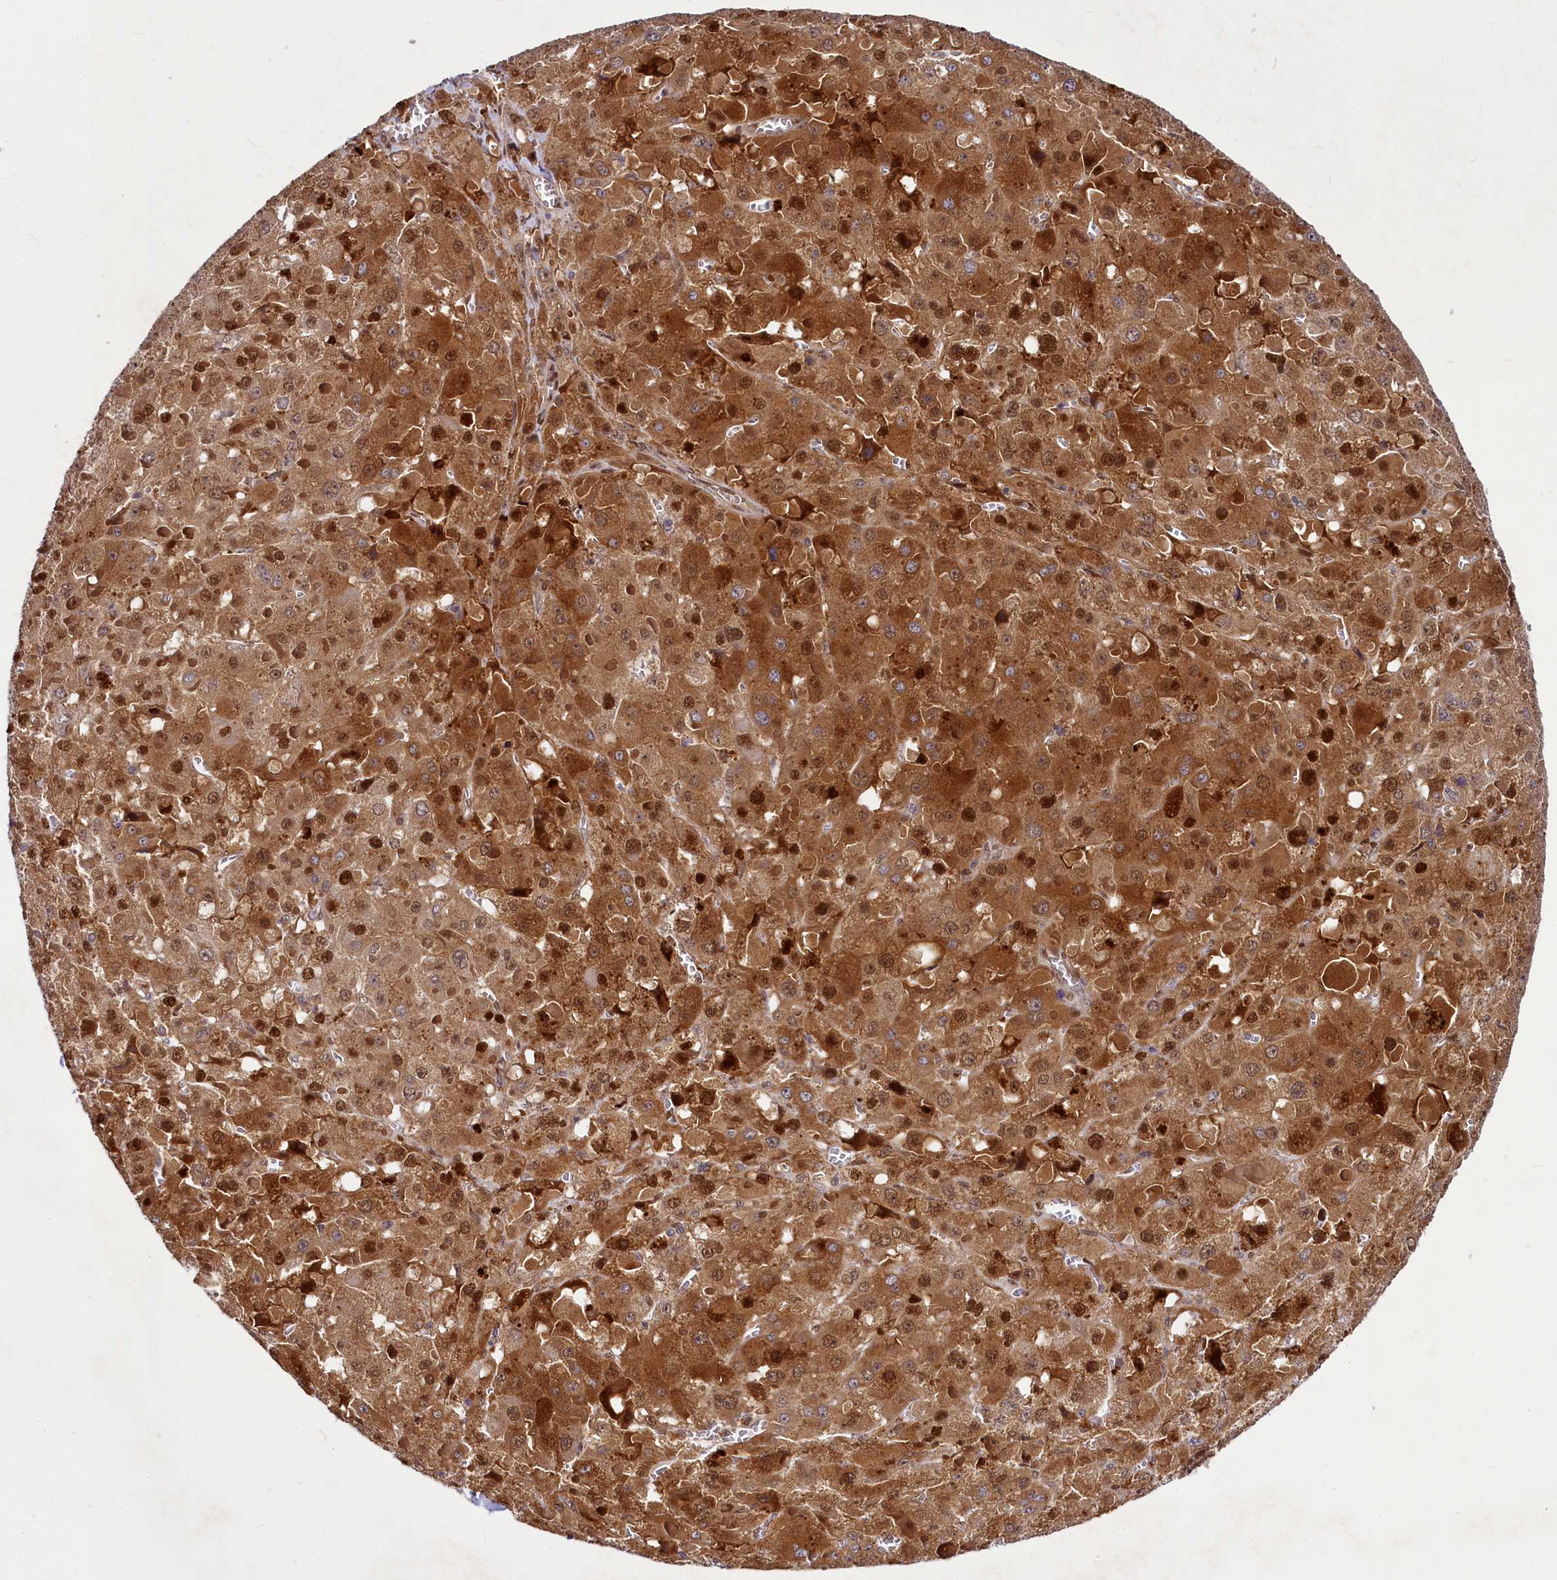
{"staining": {"intensity": "strong", "quantity": ">75%", "location": "cytoplasmic/membranous,nuclear"}, "tissue": "liver cancer", "cell_type": "Tumor cells", "image_type": "cancer", "snomed": [{"axis": "morphology", "description": "Carcinoma, Hepatocellular, NOS"}, {"axis": "topography", "description": "Liver"}], "caption": "Hepatocellular carcinoma (liver) tissue displays strong cytoplasmic/membranous and nuclear staining in approximately >75% of tumor cells (DAB (3,3'-diaminobenzidine) IHC with brightfield microscopy, high magnification).", "gene": "MAML2", "patient": {"sex": "female", "age": 73}}